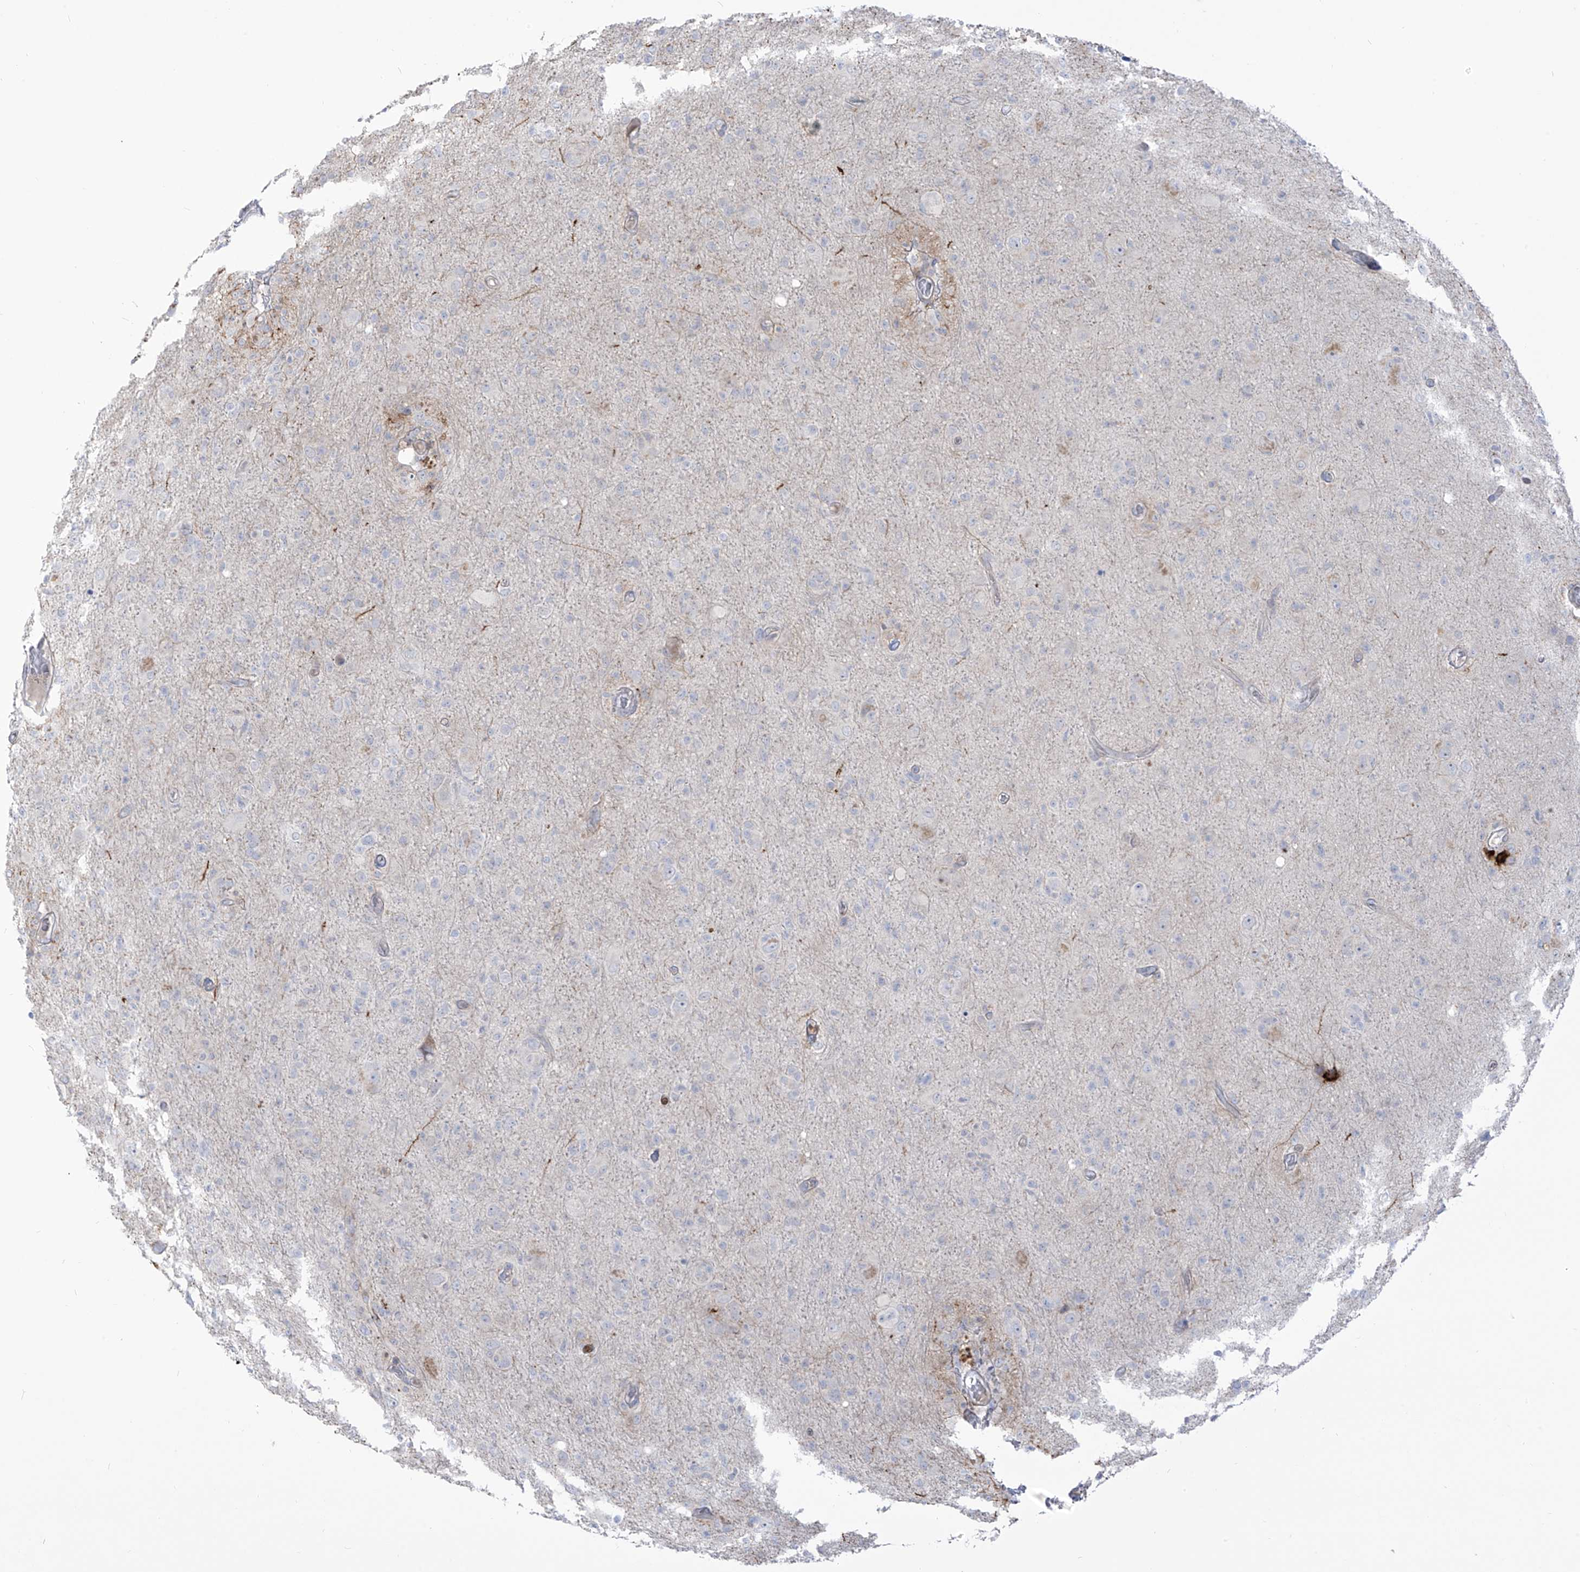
{"staining": {"intensity": "negative", "quantity": "none", "location": "none"}, "tissue": "glioma", "cell_type": "Tumor cells", "image_type": "cancer", "snomed": [{"axis": "morphology", "description": "Glioma, malignant, High grade"}, {"axis": "topography", "description": "Brain"}], "caption": "DAB immunohistochemical staining of glioma exhibits no significant expression in tumor cells.", "gene": "NOTO", "patient": {"sex": "female", "age": 57}}